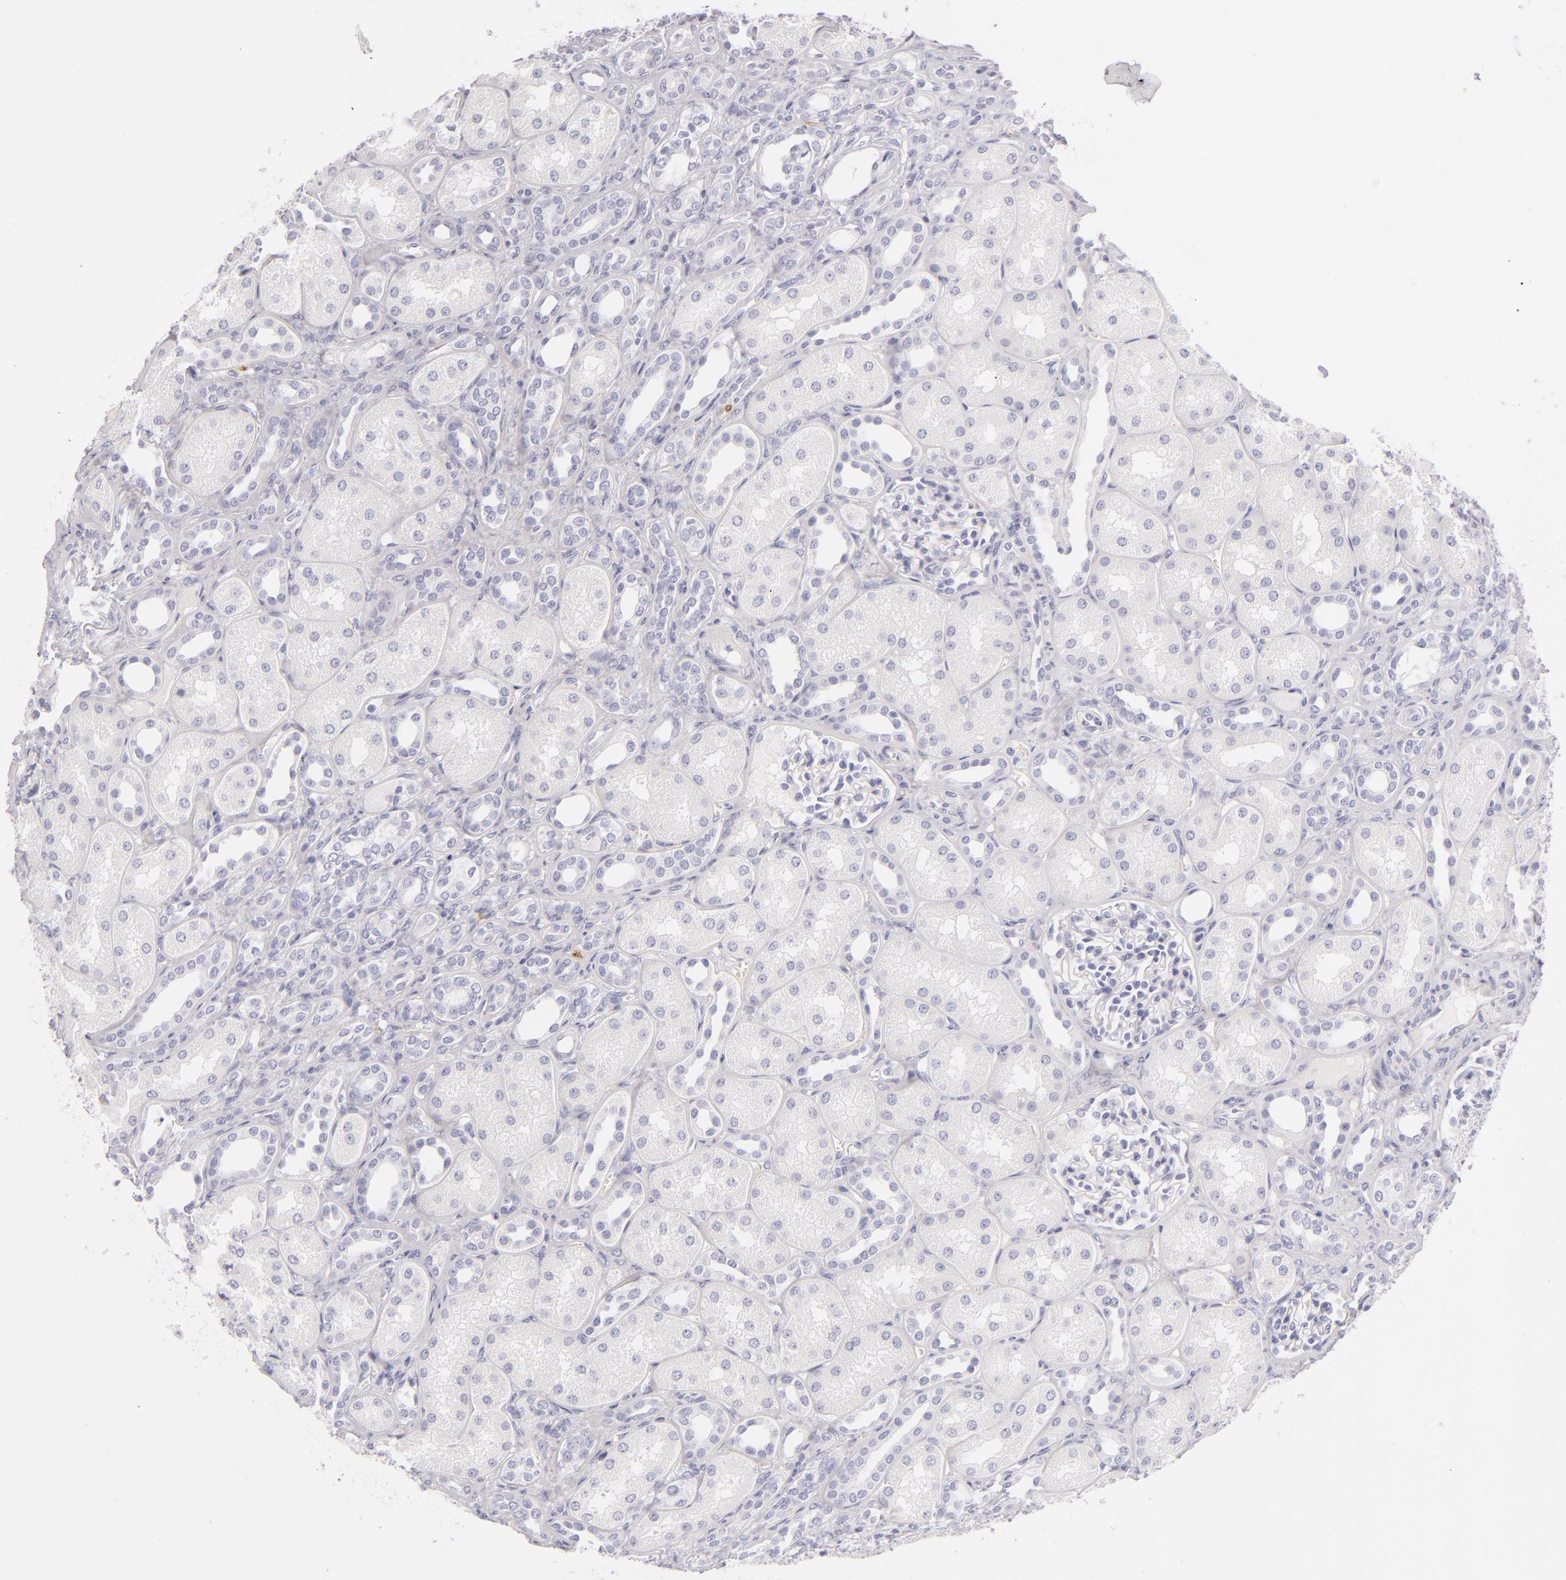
{"staining": {"intensity": "negative", "quantity": "none", "location": "none"}, "tissue": "kidney", "cell_type": "Cells in glomeruli", "image_type": "normal", "snomed": [{"axis": "morphology", "description": "Normal tissue, NOS"}, {"axis": "topography", "description": "Kidney"}], "caption": "Immunohistochemistry (IHC) histopathology image of unremarkable human kidney stained for a protein (brown), which shows no positivity in cells in glomeruli.", "gene": "TPSD1", "patient": {"sex": "male", "age": 7}}